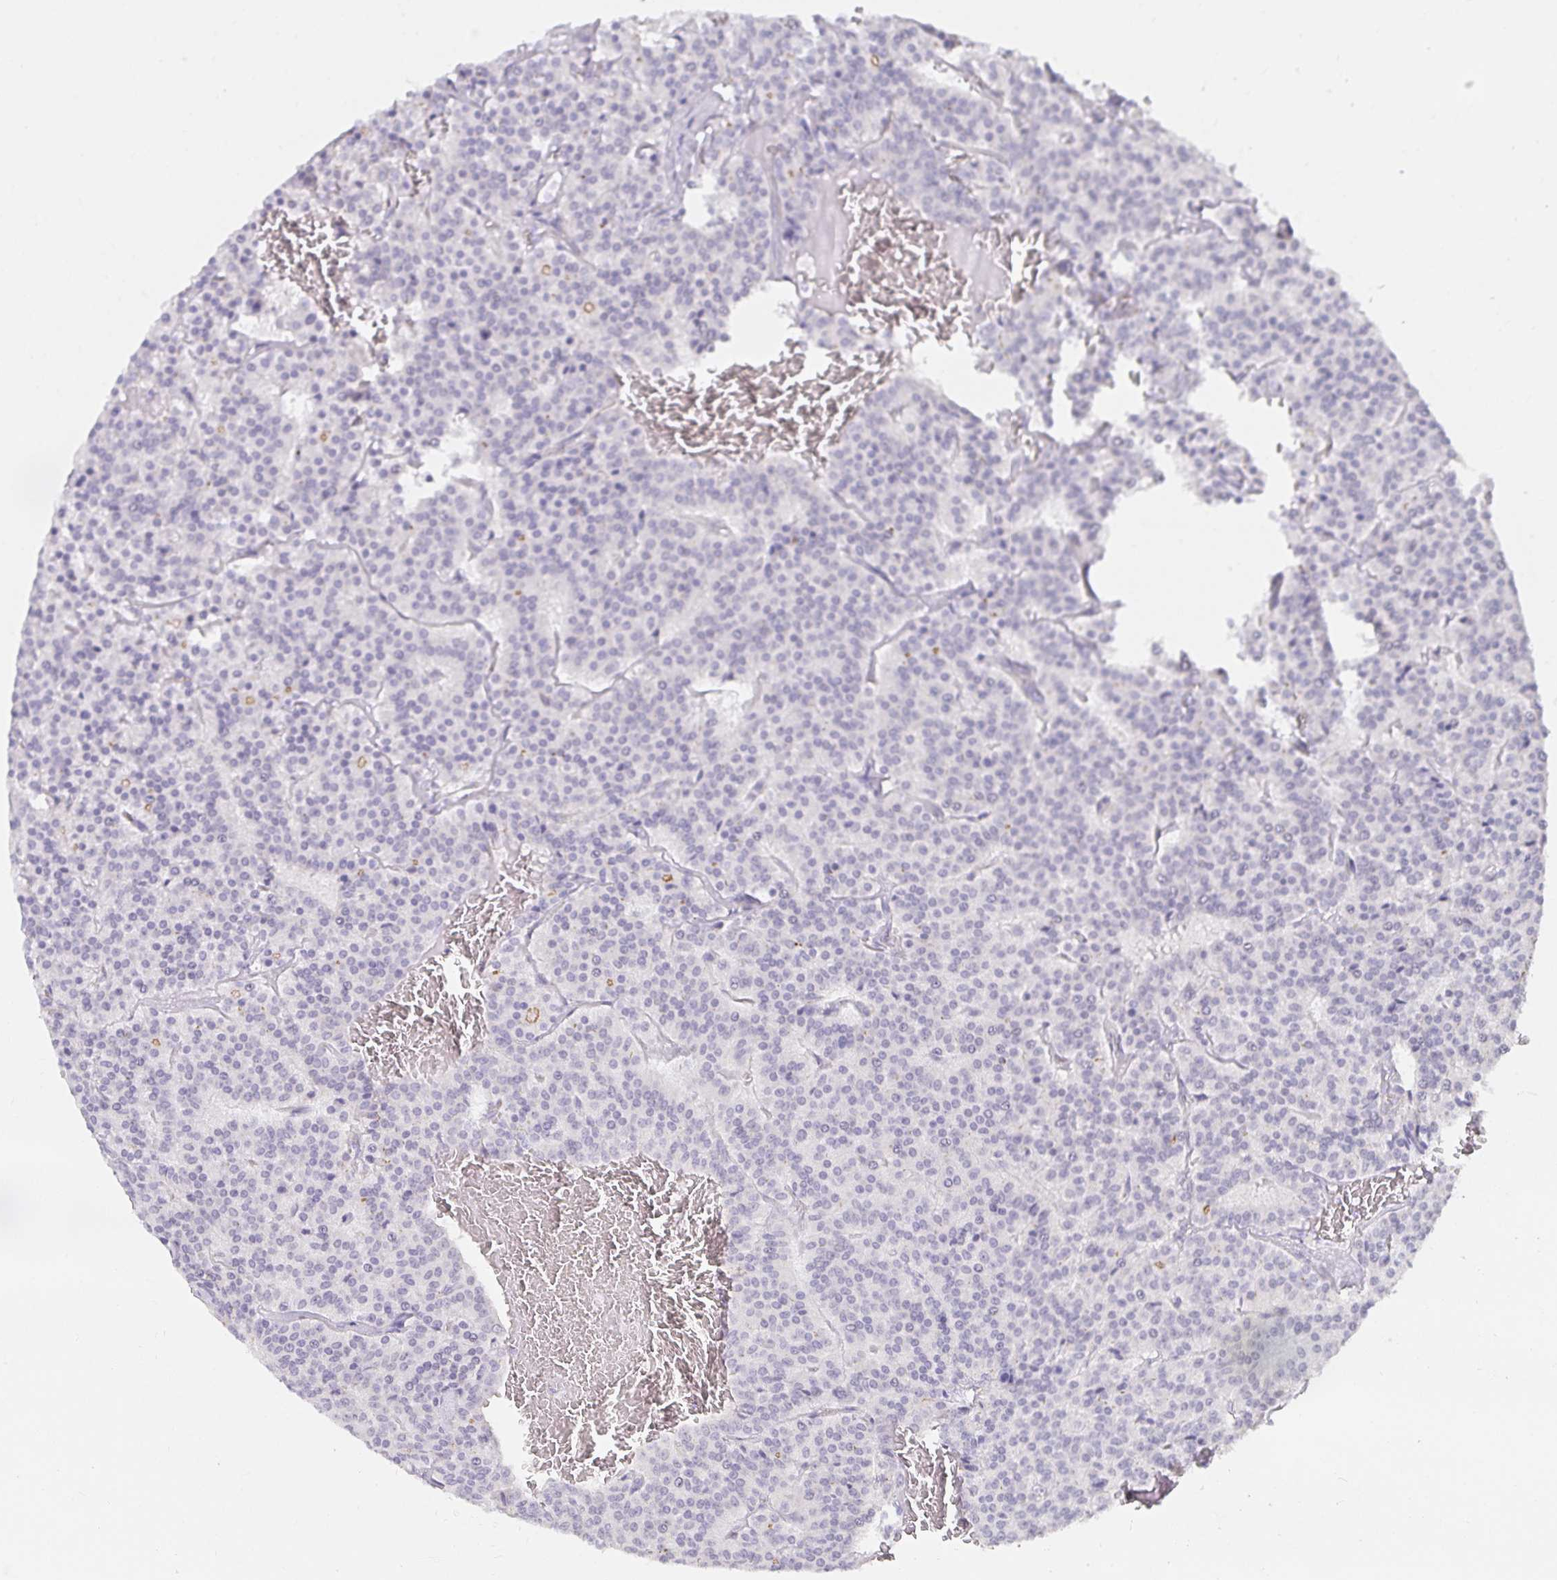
{"staining": {"intensity": "negative", "quantity": "none", "location": "none"}, "tissue": "carcinoid", "cell_type": "Tumor cells", "image_type": "cancer", "snomed": [{"axis": "morphology", "description": "Carcinoid, malignant, NOS"}, {"axis": "topography", "description": "Lung"}], "caption": "Immunohistochemistry of human carcinoid displays no positivity in tumor cells. (Brightfield microscopy of DAB (3,3'-diaminobenzidine) immunohistochemistry at high magnification).", "gene": "PDX1", "patient": {"sex": "male", "age": 70}}